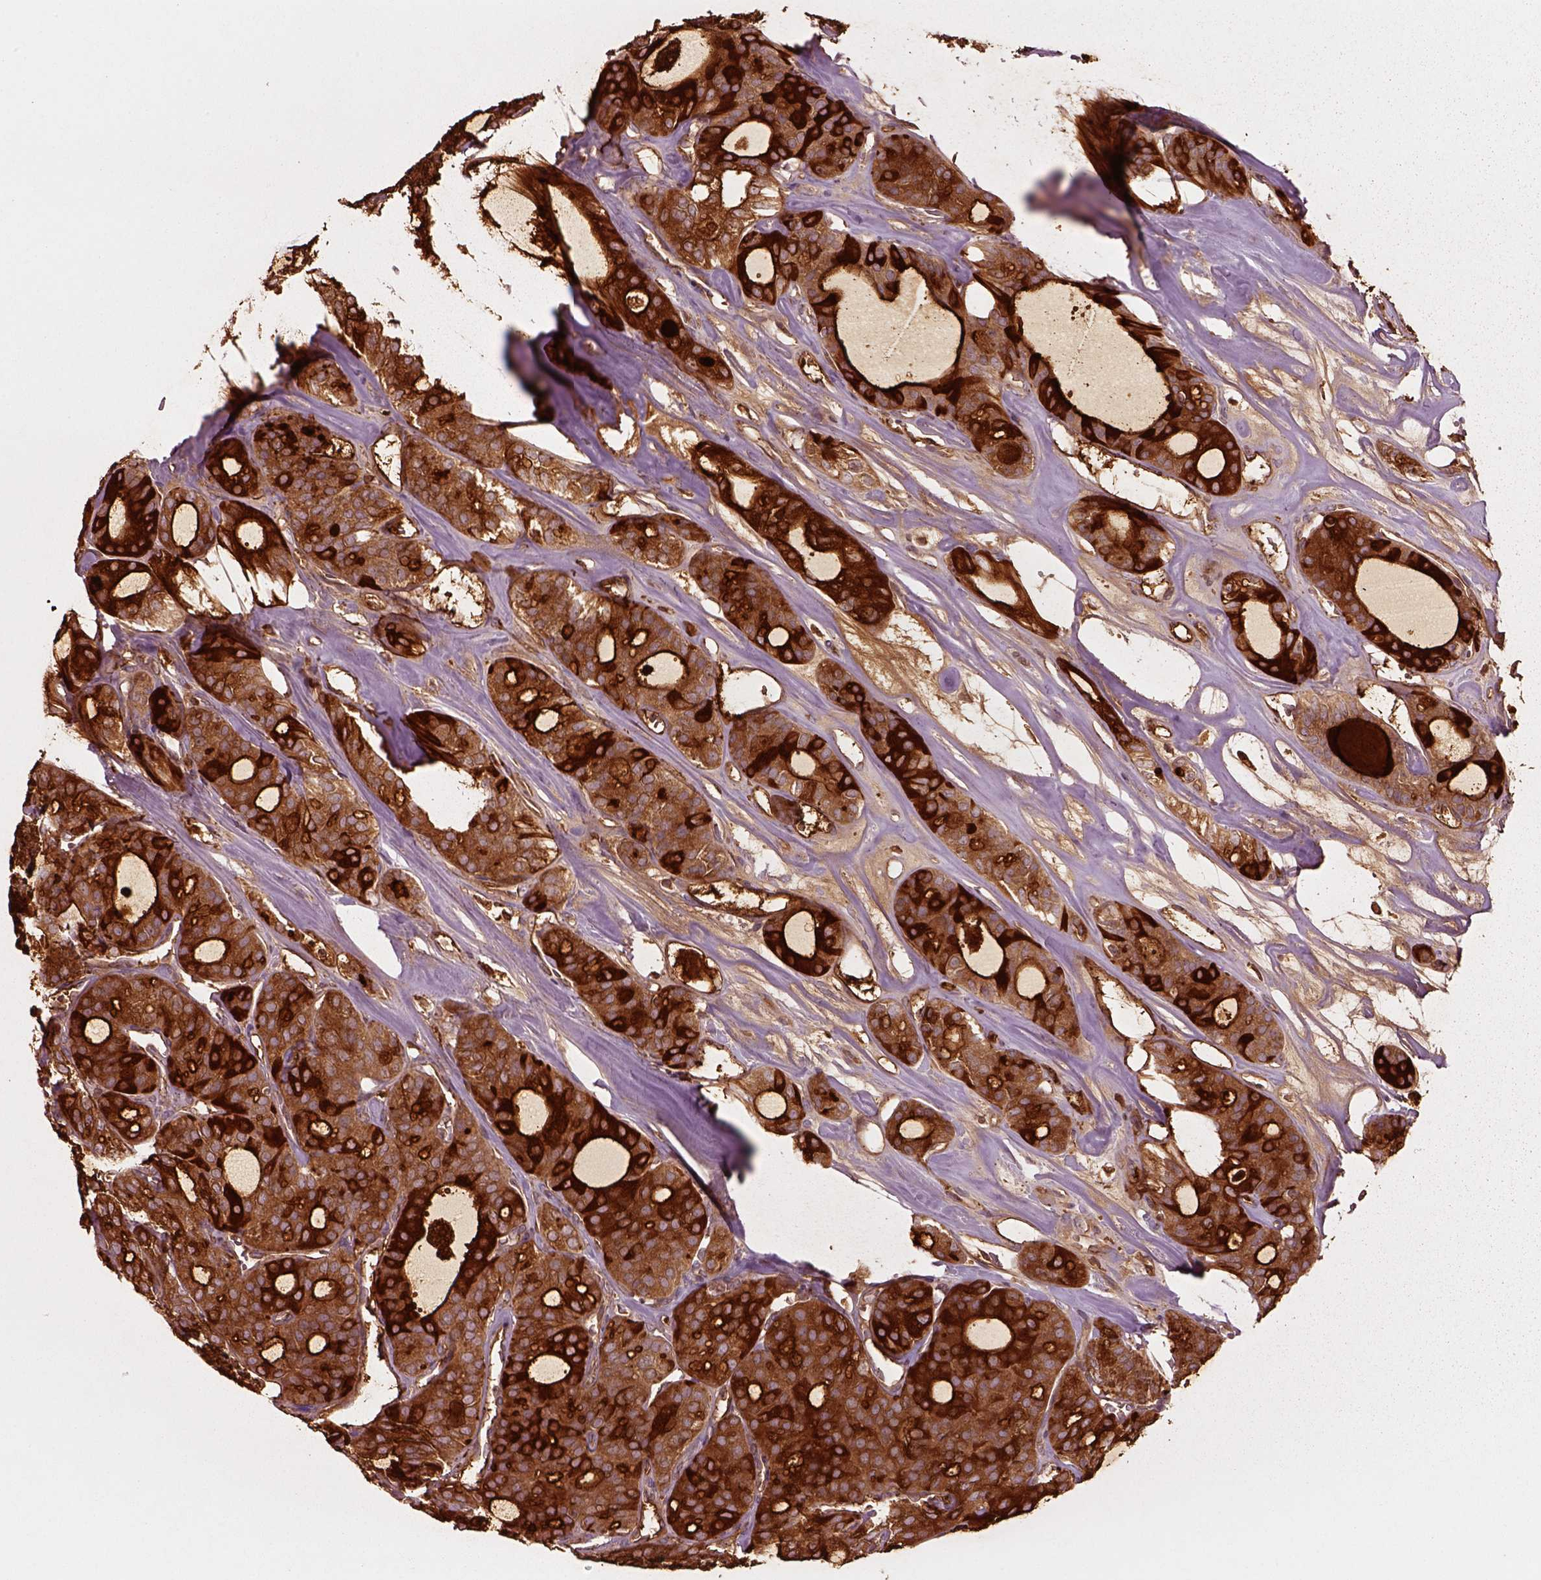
{"staining": {"intensity": "strong", "quantity": "25%-75%", "location": "cytoplasmic/membranous"}, "tissue": "thyroid cancer", "cell_type": "Tumor cells", "image_type": "cancer", "snomed": [{"axis": "morphology", "description": "Follicular adenoma carcinoma, NOS"}, {"axis": "topography", "description": "Thyroid gland"}], "caption": "IHC histopathology image of neoplastic tissue: thyroid cancer stained using immunohistochemistry (IHC) exhibits high levels of strong protein expression localized specifically in the cytoplasmic/membranous of tumor cells, appearing as a cytoplasmic/membranous brown color.", "gene": "TRADD", "patient": {"sex": "male", "age": 75}}